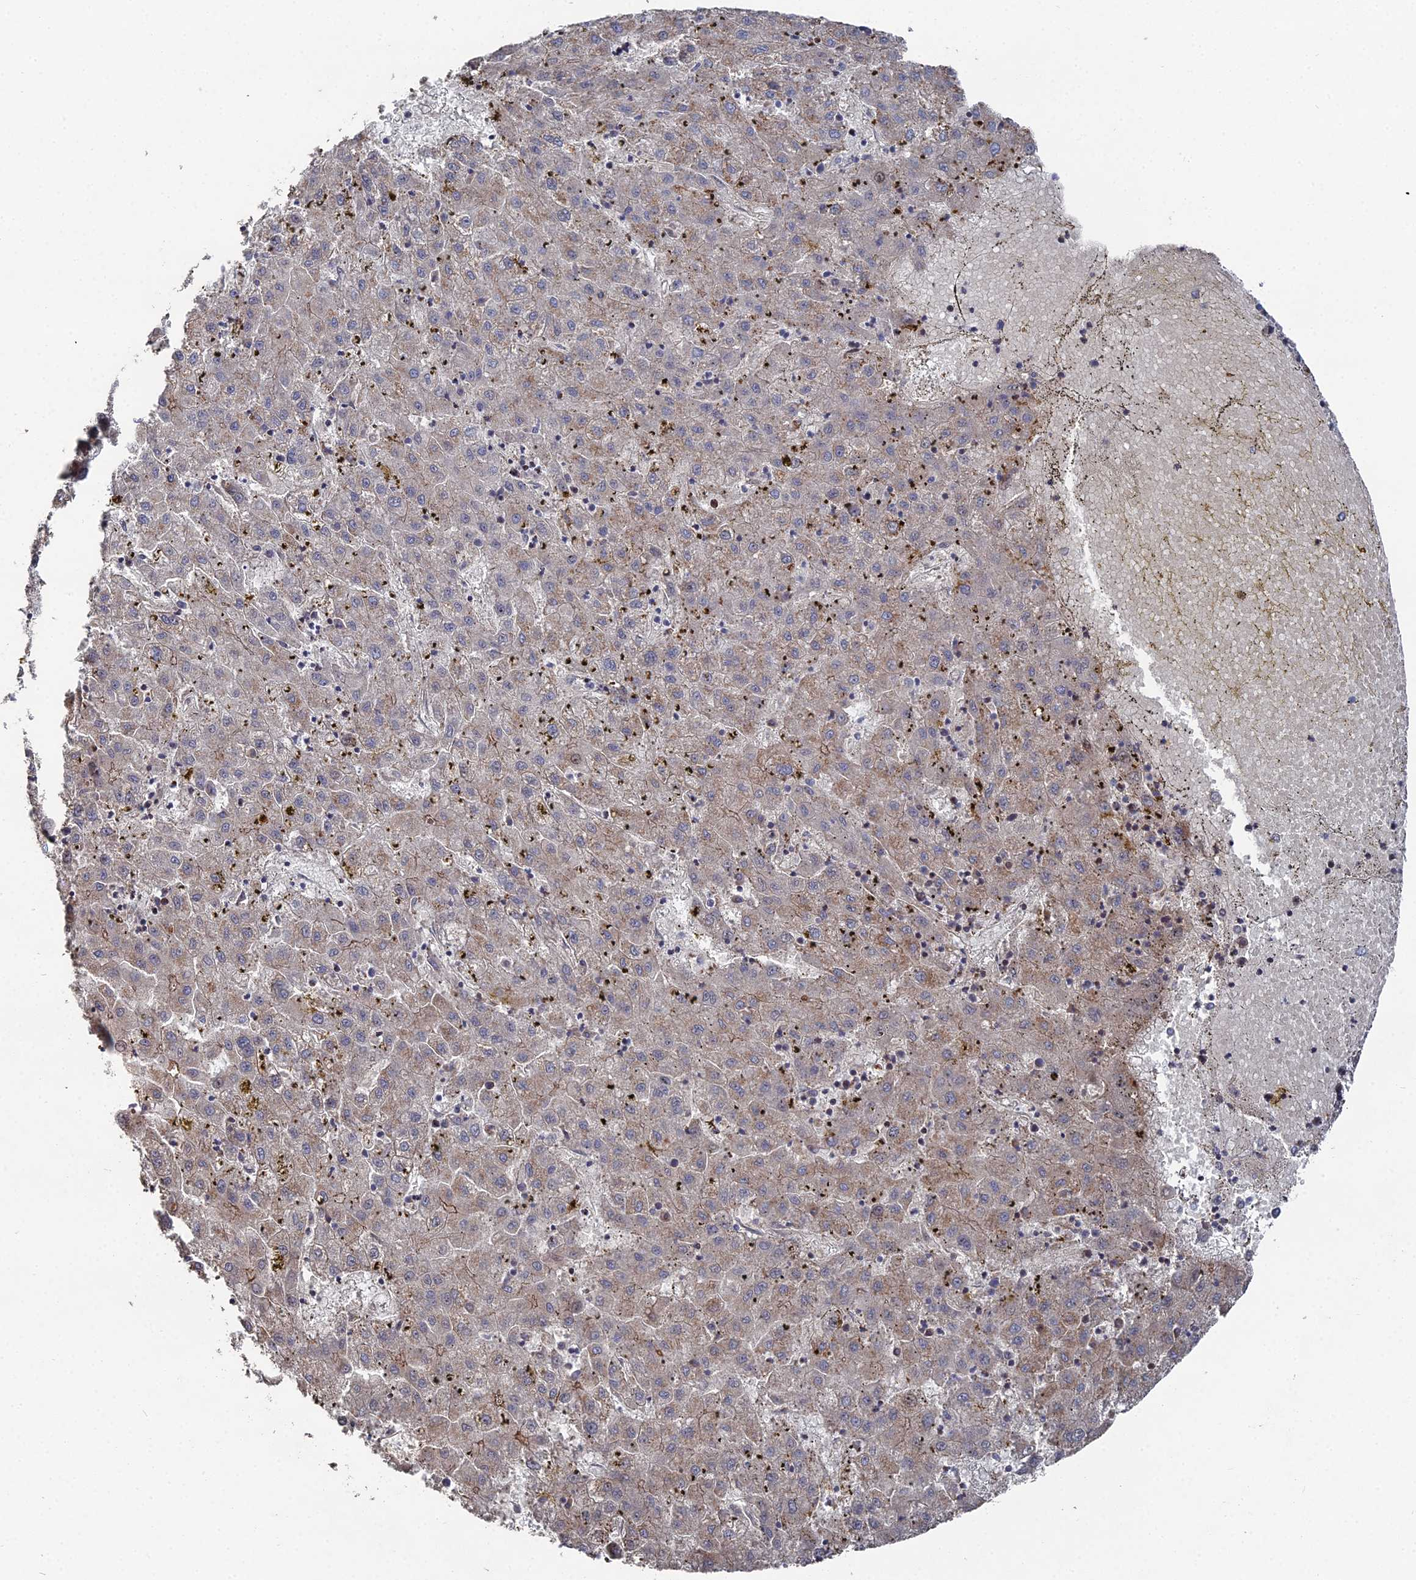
{"staining": {"intensity": "weak", "quantity": "<25%", "location": "cytoplasmic/membranous"}, "tissue": "liver cancer", "cell_type": "Tumor cells", "image_type": "cancer", "snomed": [{"axis": "morphology", "description": "Carcinoma, Hepatocellular, NOS"}, {"axis": "topography", "description": "Liver"}], "caption": "This is a micrograph of immunohistochemistry (IHC) staining of liver cancer (hepatocellular carcinoma), which shows no positivity in tumor cells. (DAB (3,3'-diaminobenzidine) immunohistochemistry (IHC), high magnification).", "gene": "SGMS1", "patient": {"sex": "male", "age": 72}}